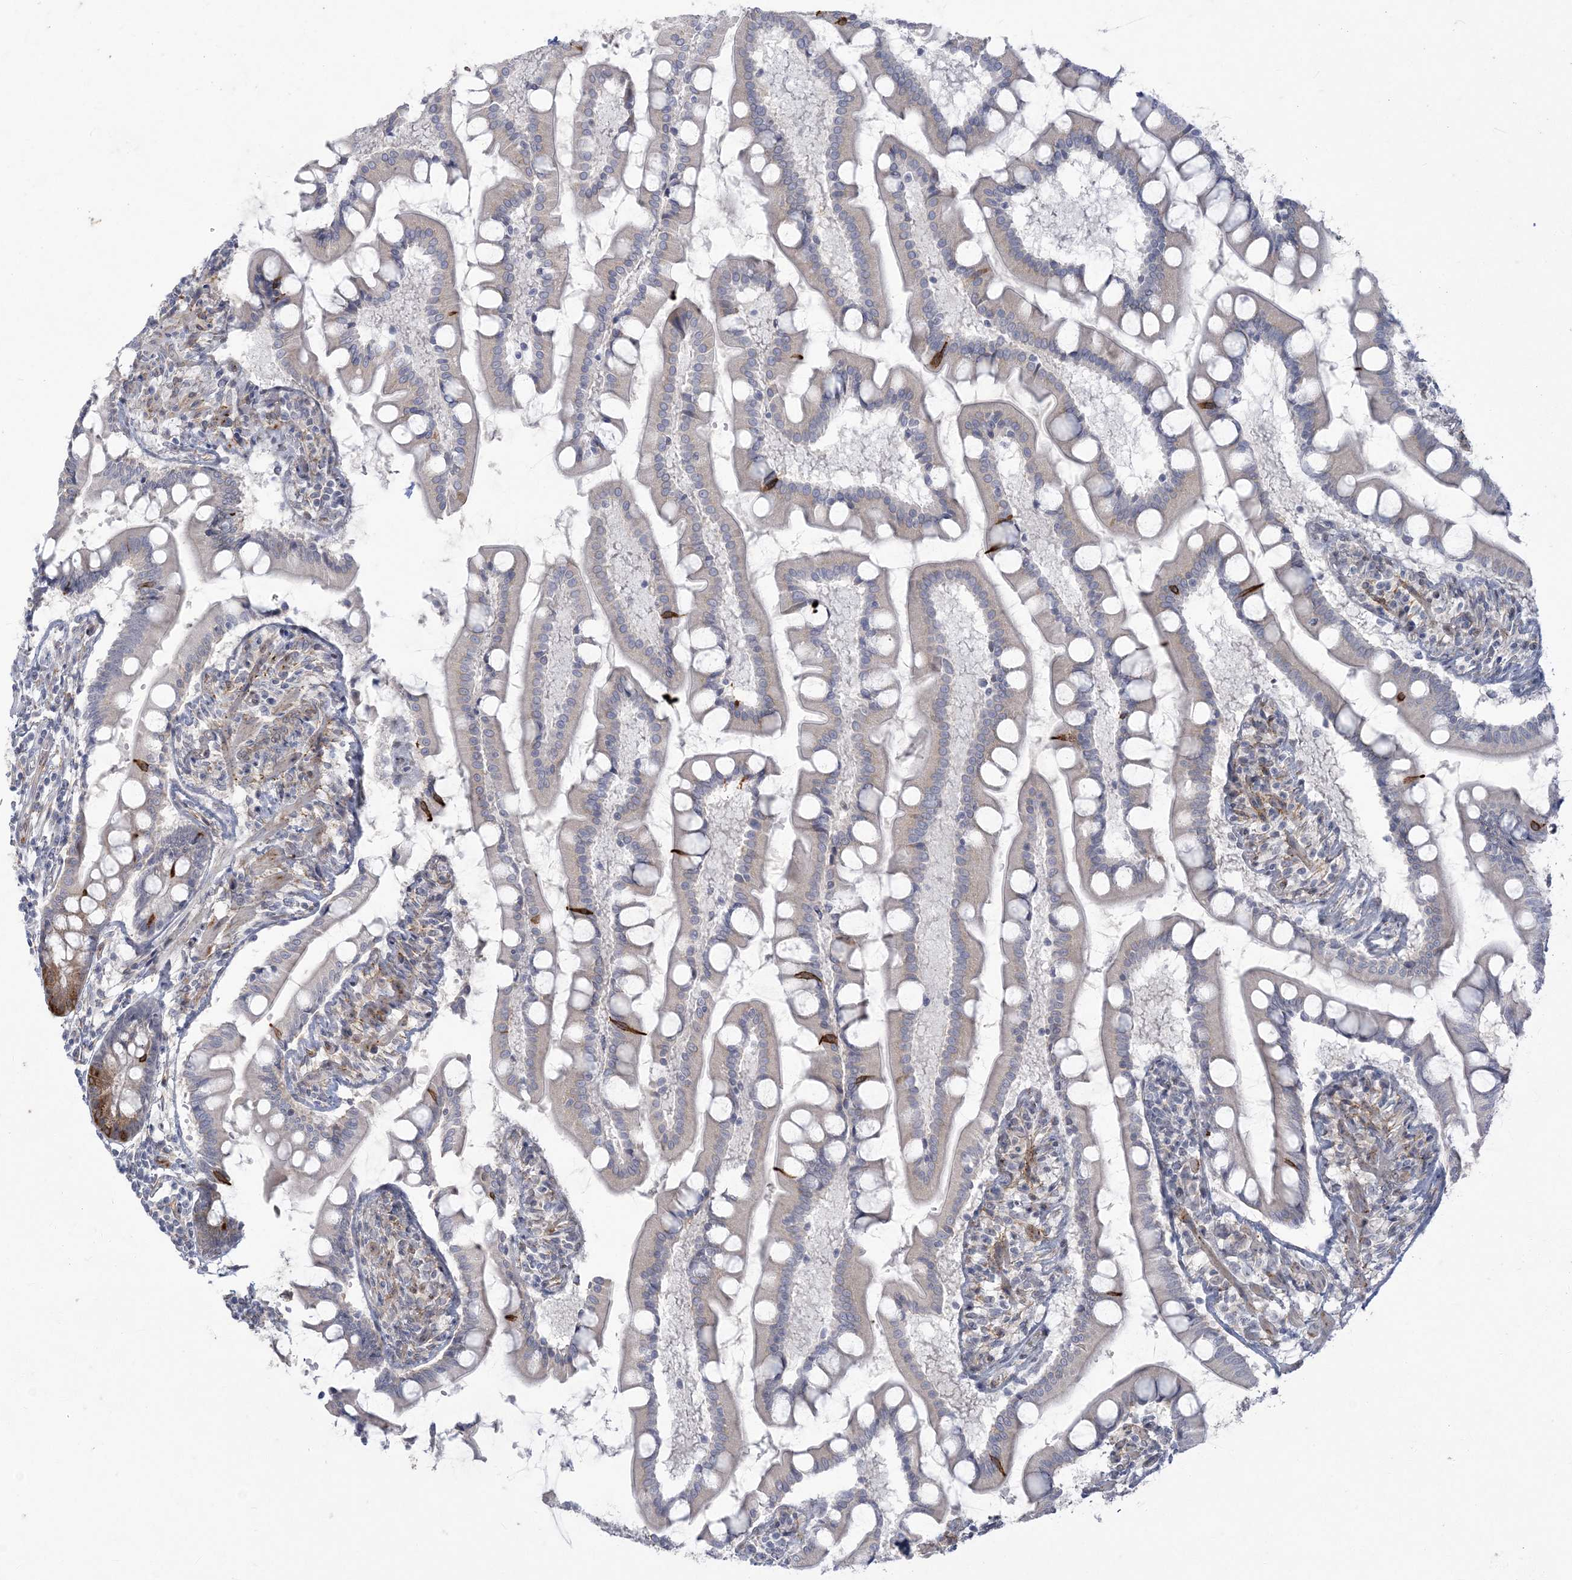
{"staining": {"intensity": "strong", "quantity": "<25%", "location": "cytoplasmic/membranous"}, "tissue": "small intestine", "cell_type": "Glandular cells", "image_type": "normal", "snomed": [{"axis": "morphology", "description": "Normal tissue, NOS"}, {"axis": "topography", "description": "Small intestine"}], "caption": "Protein staining of benign small intestine reveals strong cytoplasmic/membranous positivity in approximately <25% of glandular cells. (Stains: DAB in brown, nuclei in blue, Microscopy: brightfield microscopy at high magnification).", "gene": "ZC3H6", "patient": {"sex": "male", "age": 41}}